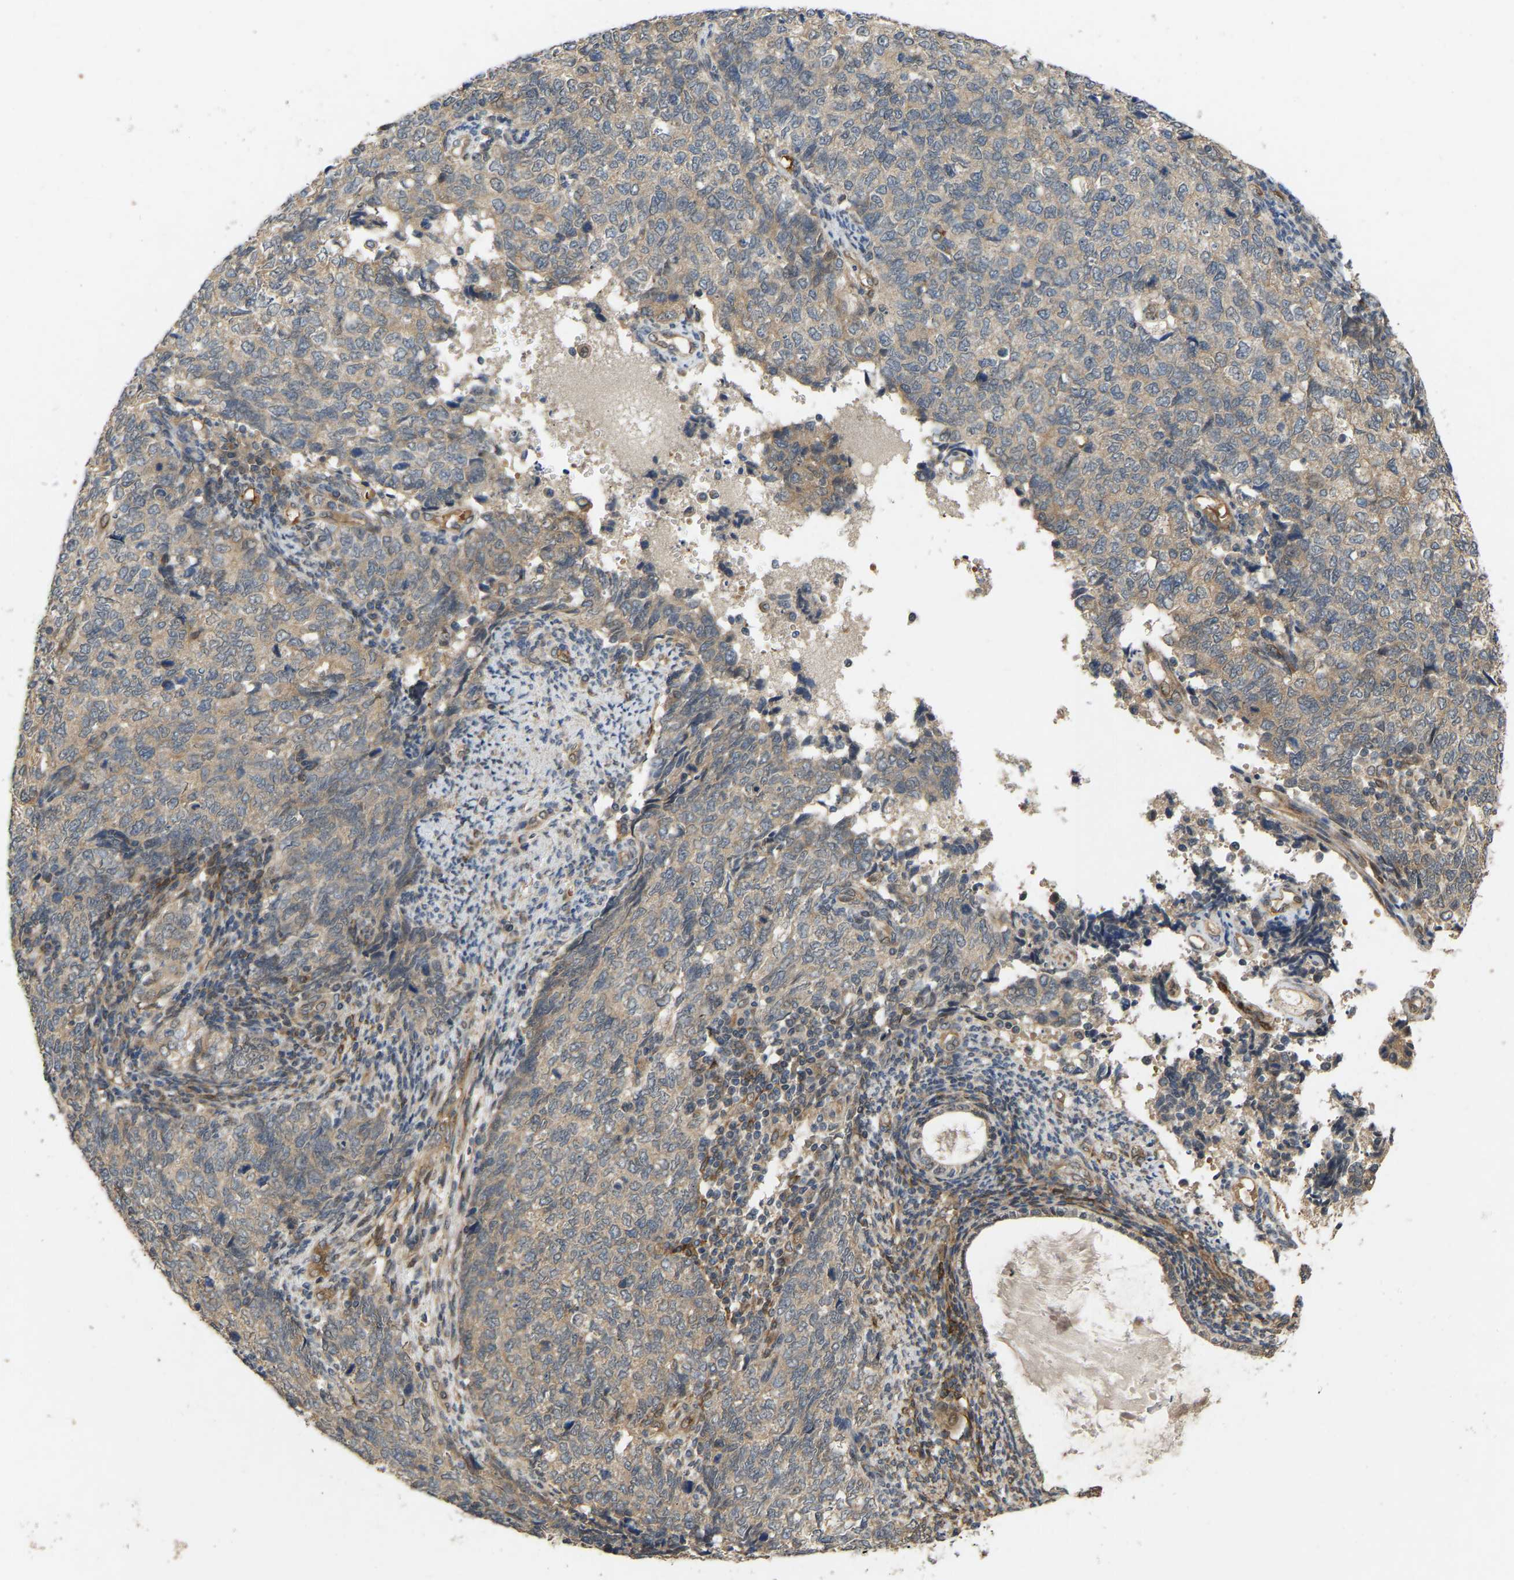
{"staining": {"intensity": "weak", "quantity": "<25%", "location": "cytoplasmic/membranous"}, "tissue": "cervical cancer", "cell_type": "Tumor cells", "image_type": "cancer", "snomed": [{"axis": "morphology", "description": "Squamous cell carcinoma, NOS"}, {"axis": "topography", "description": "Cervix"}], "caption": "A histopathology image of squamous cell carcinoma (cervical) stained for a protein demonstrates no brown staining in tumor cells.", "gene": "LIMK2", "patient": {"sex": "female", "age": 63}}